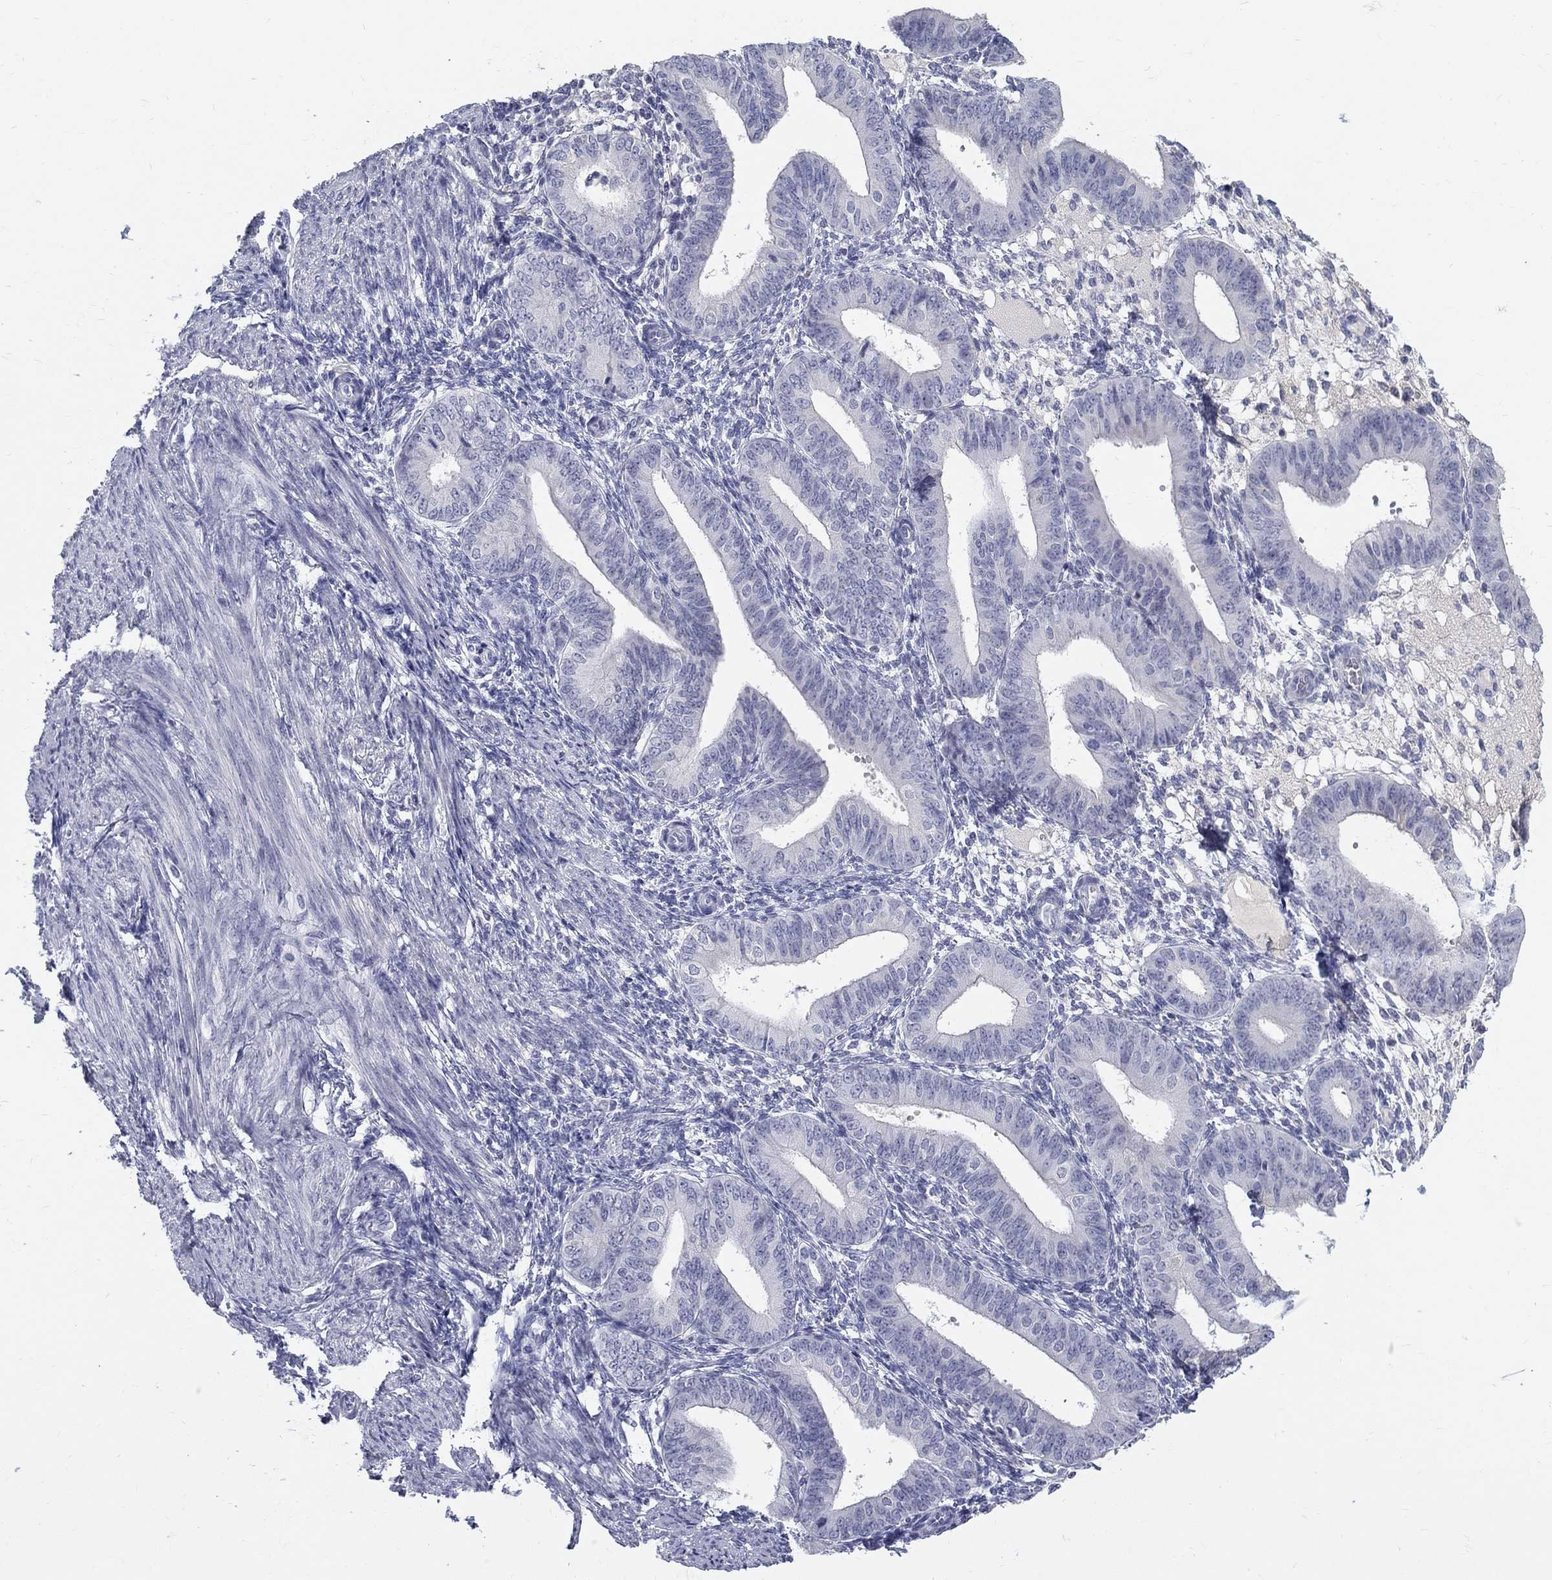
{"staining": {"intensity": "negative", "quantity": "none", "location": "none"}, "tissue": "endometrium", "cell_type": "Cells in endometrial stroma", "image_type": "normal", "snomed": [{"axis": "morphology", "description": "Normal tissue, NOS"}, {"axis": "topography", "description": "Endometrium"}], "caption": "Micrograph shows no significant protein positivity in cells in endometrial stroma of normal endometrium.", "gene": "PTH1R", "patient": {"sex": "female", "age": 39}}